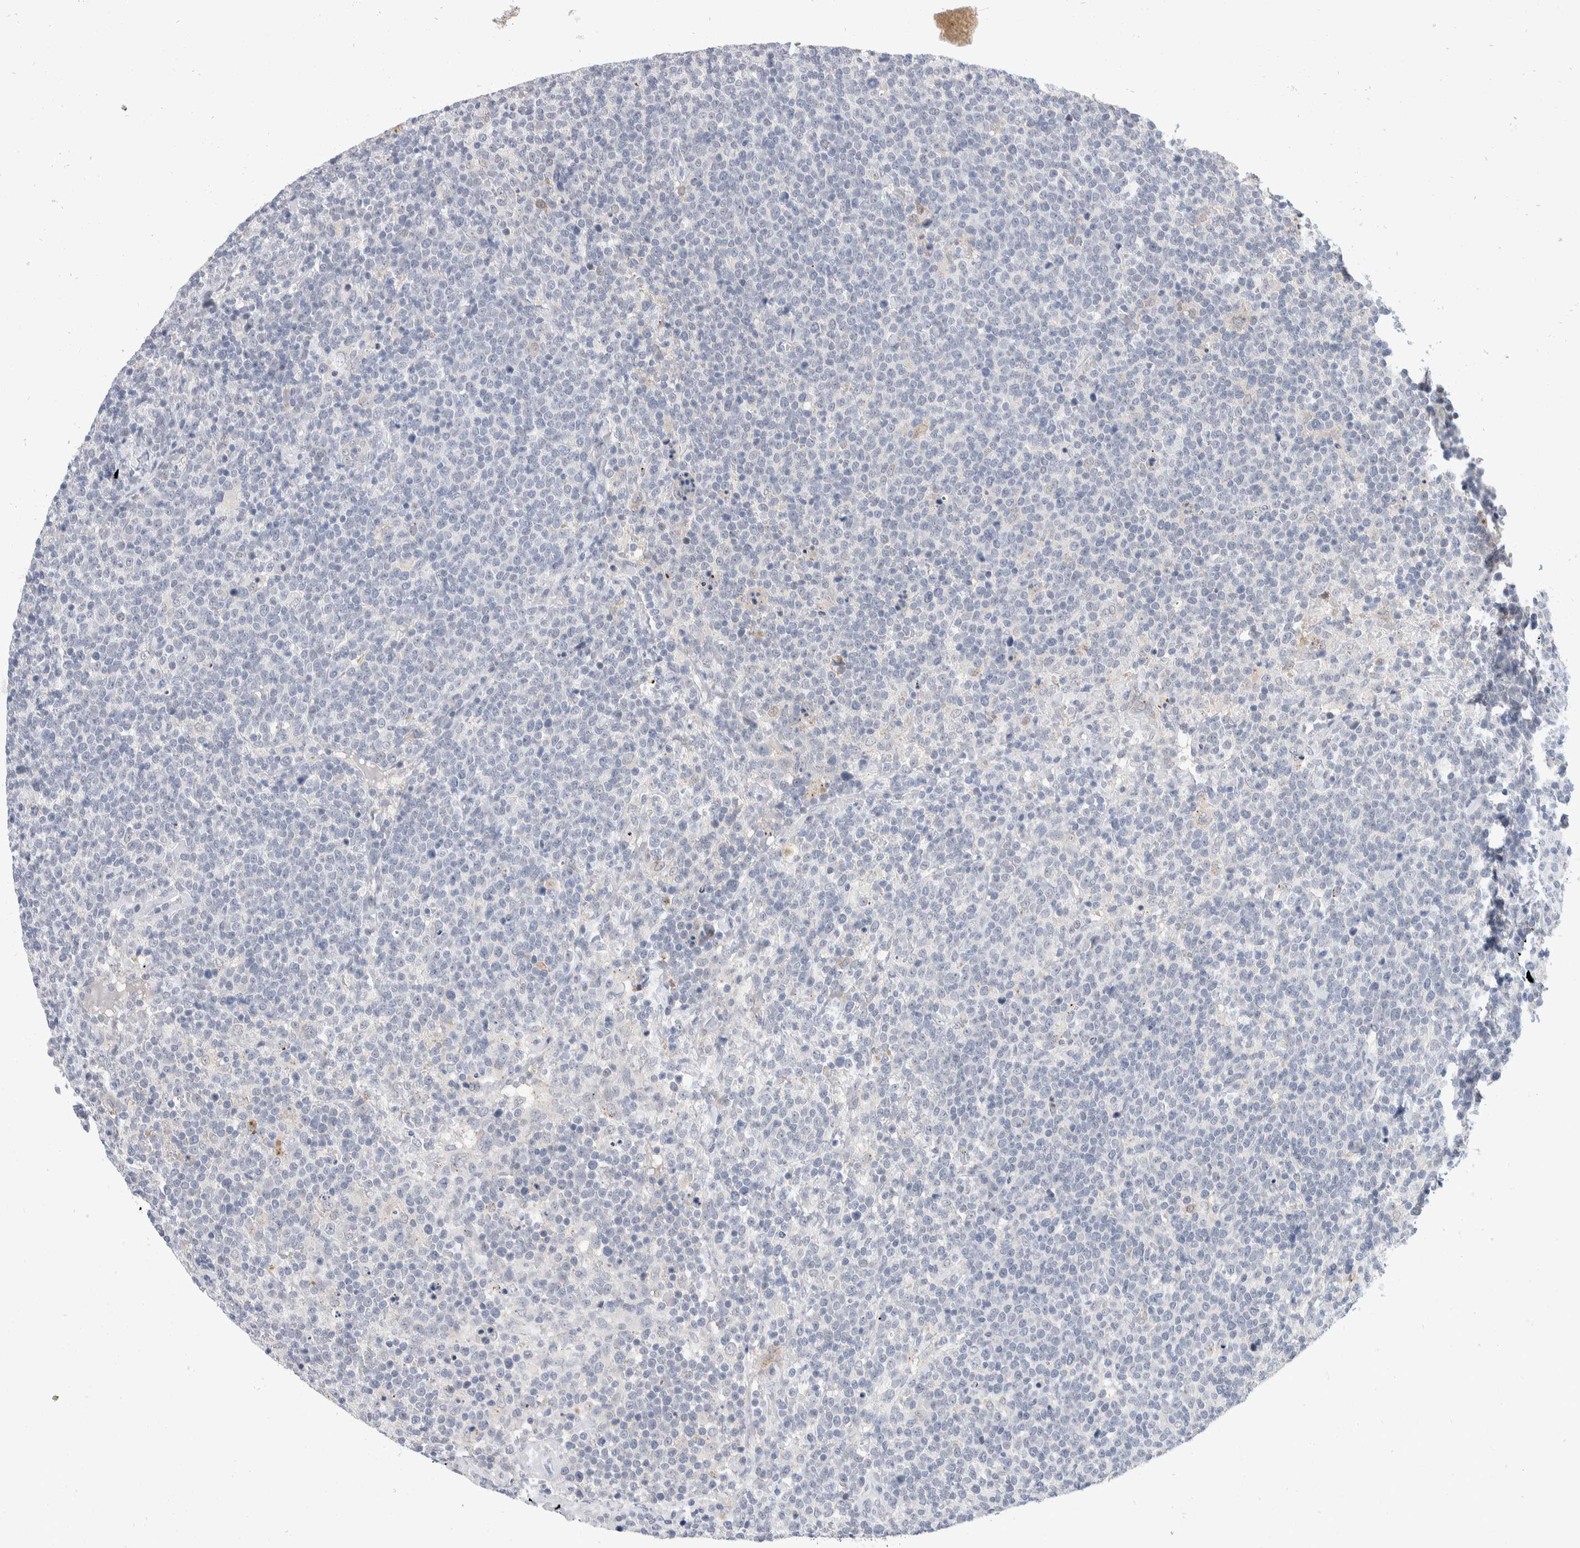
{"staining": {"intensity": "negative", "quantity": "none", "location": "none"}, "tissue": "lymphoma", "cell_type": "Tumor cells", "image_type": "cancer", "snomed": [{"axis": "morphology", "description": "Malignant lymphoma, non-Hodgkin's type, High grade"}, {"axis": "topography", "description": "Lymph node"}], "caption": "The IHC histopathology image has no significant expression in tumor cells of lymphoma tissue. (Stains: DAB immunohistochemistry with hematoxylin counter stain, Microscopy: brightfield microscopy at high magnification).", "gene": "CATSPERD", "patient": {"sex": "male", "age": 61}}